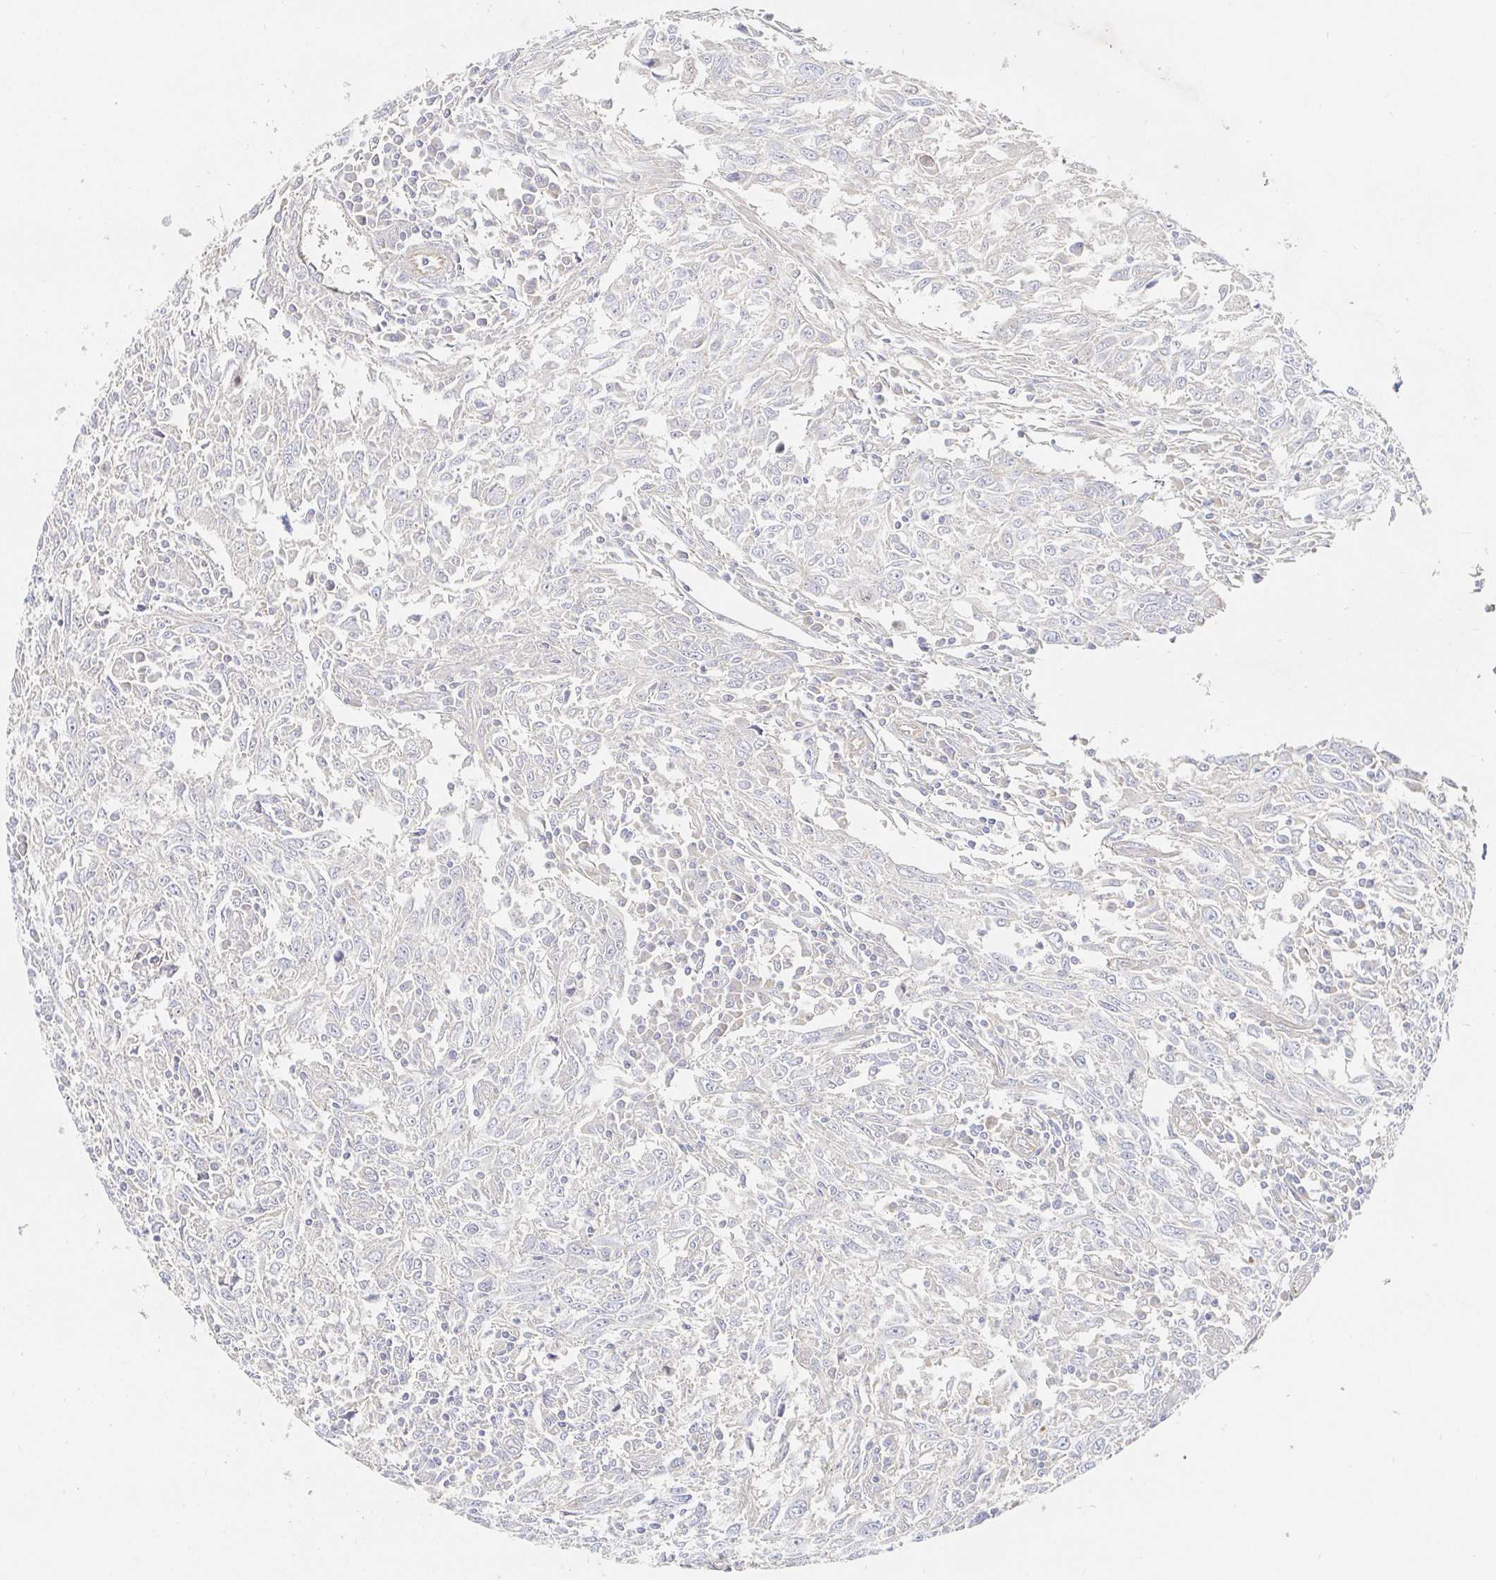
{"staining": {"intensity": "negative", "quantity": "none", "location": "none"}, "tissue": "breast cancer", "cell_type": "Tumor cells", "image_type": "cancer", "snomed": [{"axis": "morphology", "description": "Duct carcinoma"}, {"axis": "topography", "description": "Breast"}], "caption": "DAB (3,3'-diaminobenzidine) immunohistochemical staining of human breast cancer displays no significant staining in tumor cells.", "gene": "NME9", "patient": {"sex": "female", "age": 50}}